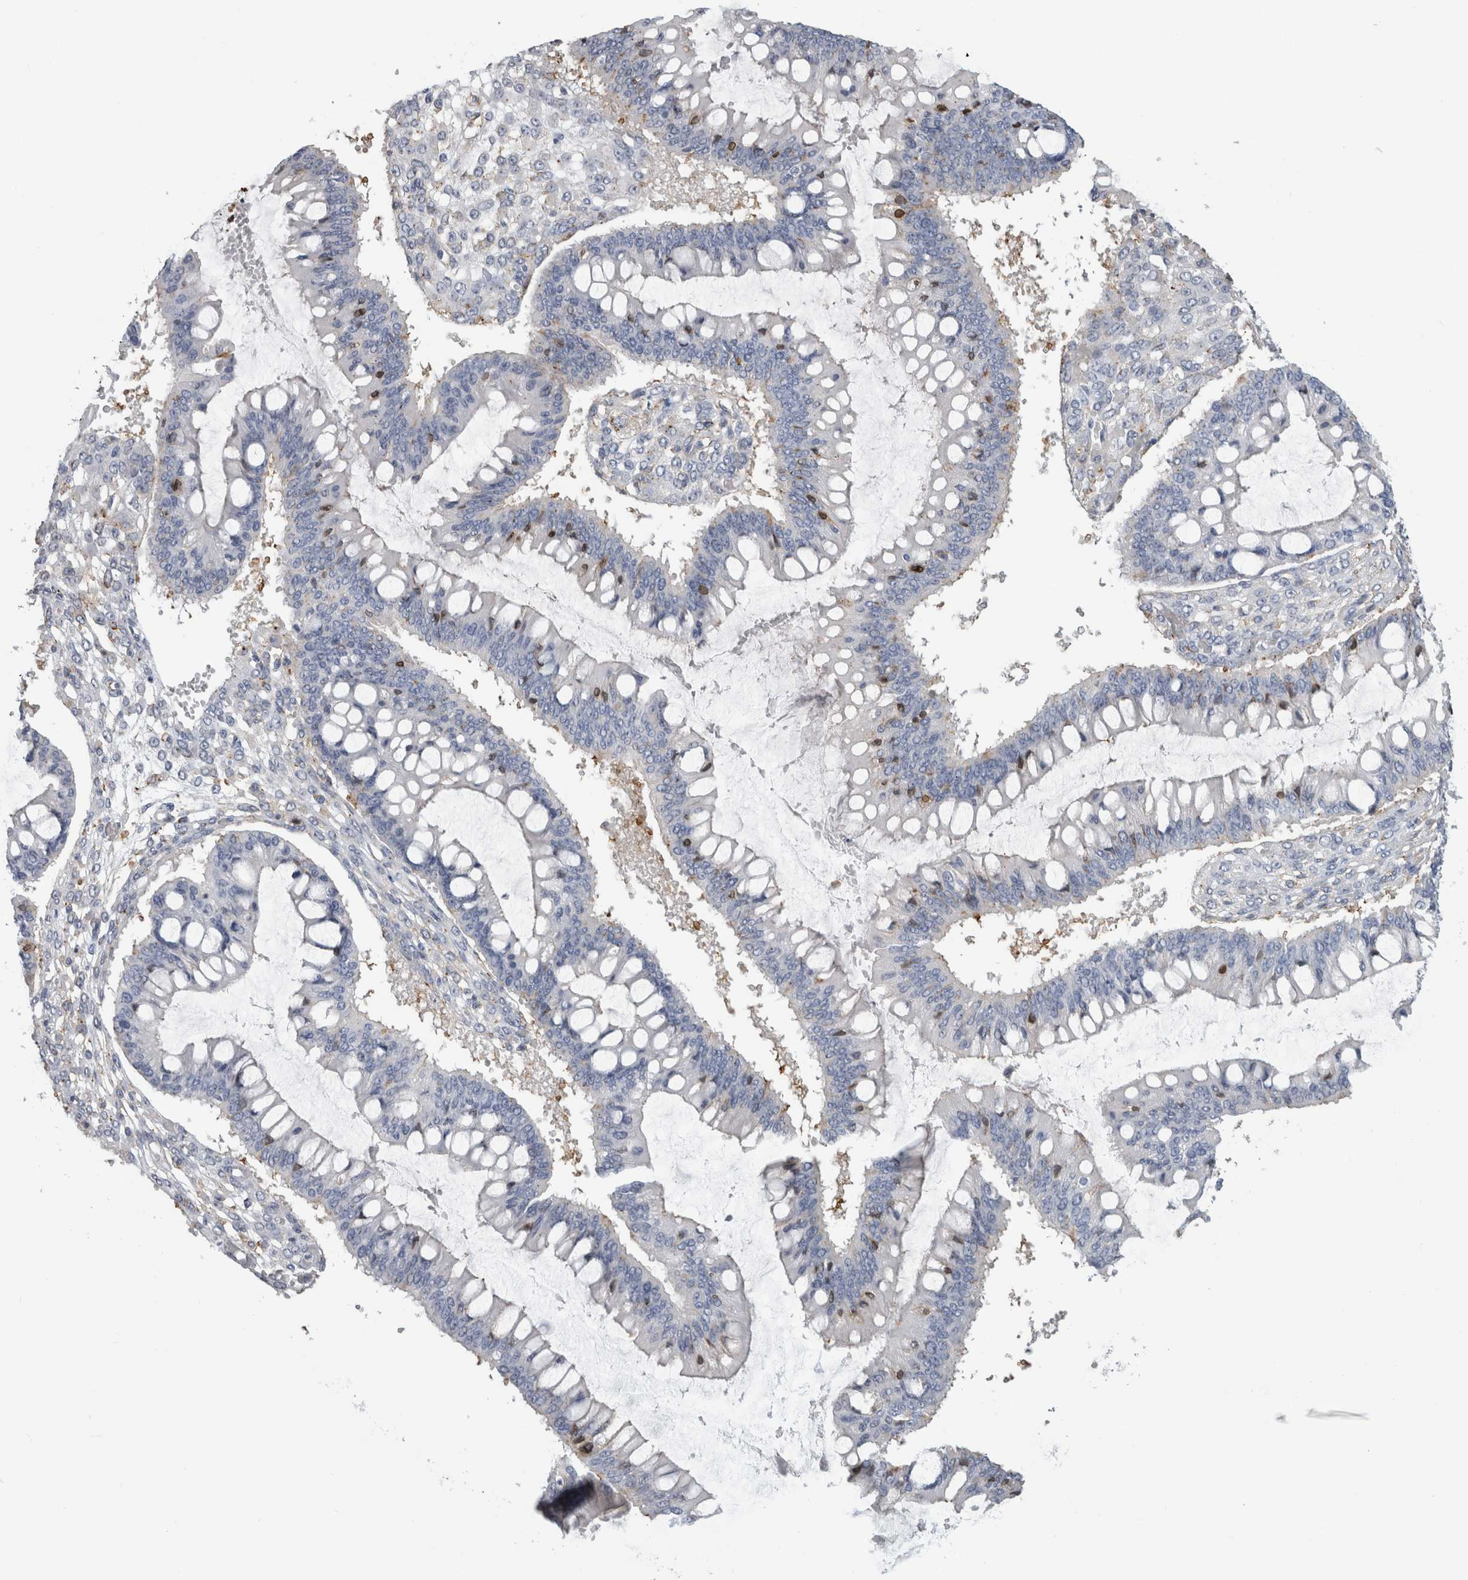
{"staining": {"intensity": "negative", "quantity": "none", "location": "none"}, "tissue": "ovarian cancer", "cell_type": "Tumor cells", "image_type": "cancer", "snomed": [{"axis": "morphology", "description": "Cystadenocarcinoma, mucinous, NOS"}, {"axis": "topography", "description": "Ovary"}], "caption": "A histopathology image of human ovarian cancer is negative for staining in tumor cells.", "gene": "DNAJC24", "patient": {"sex": "female", "age": 73}}